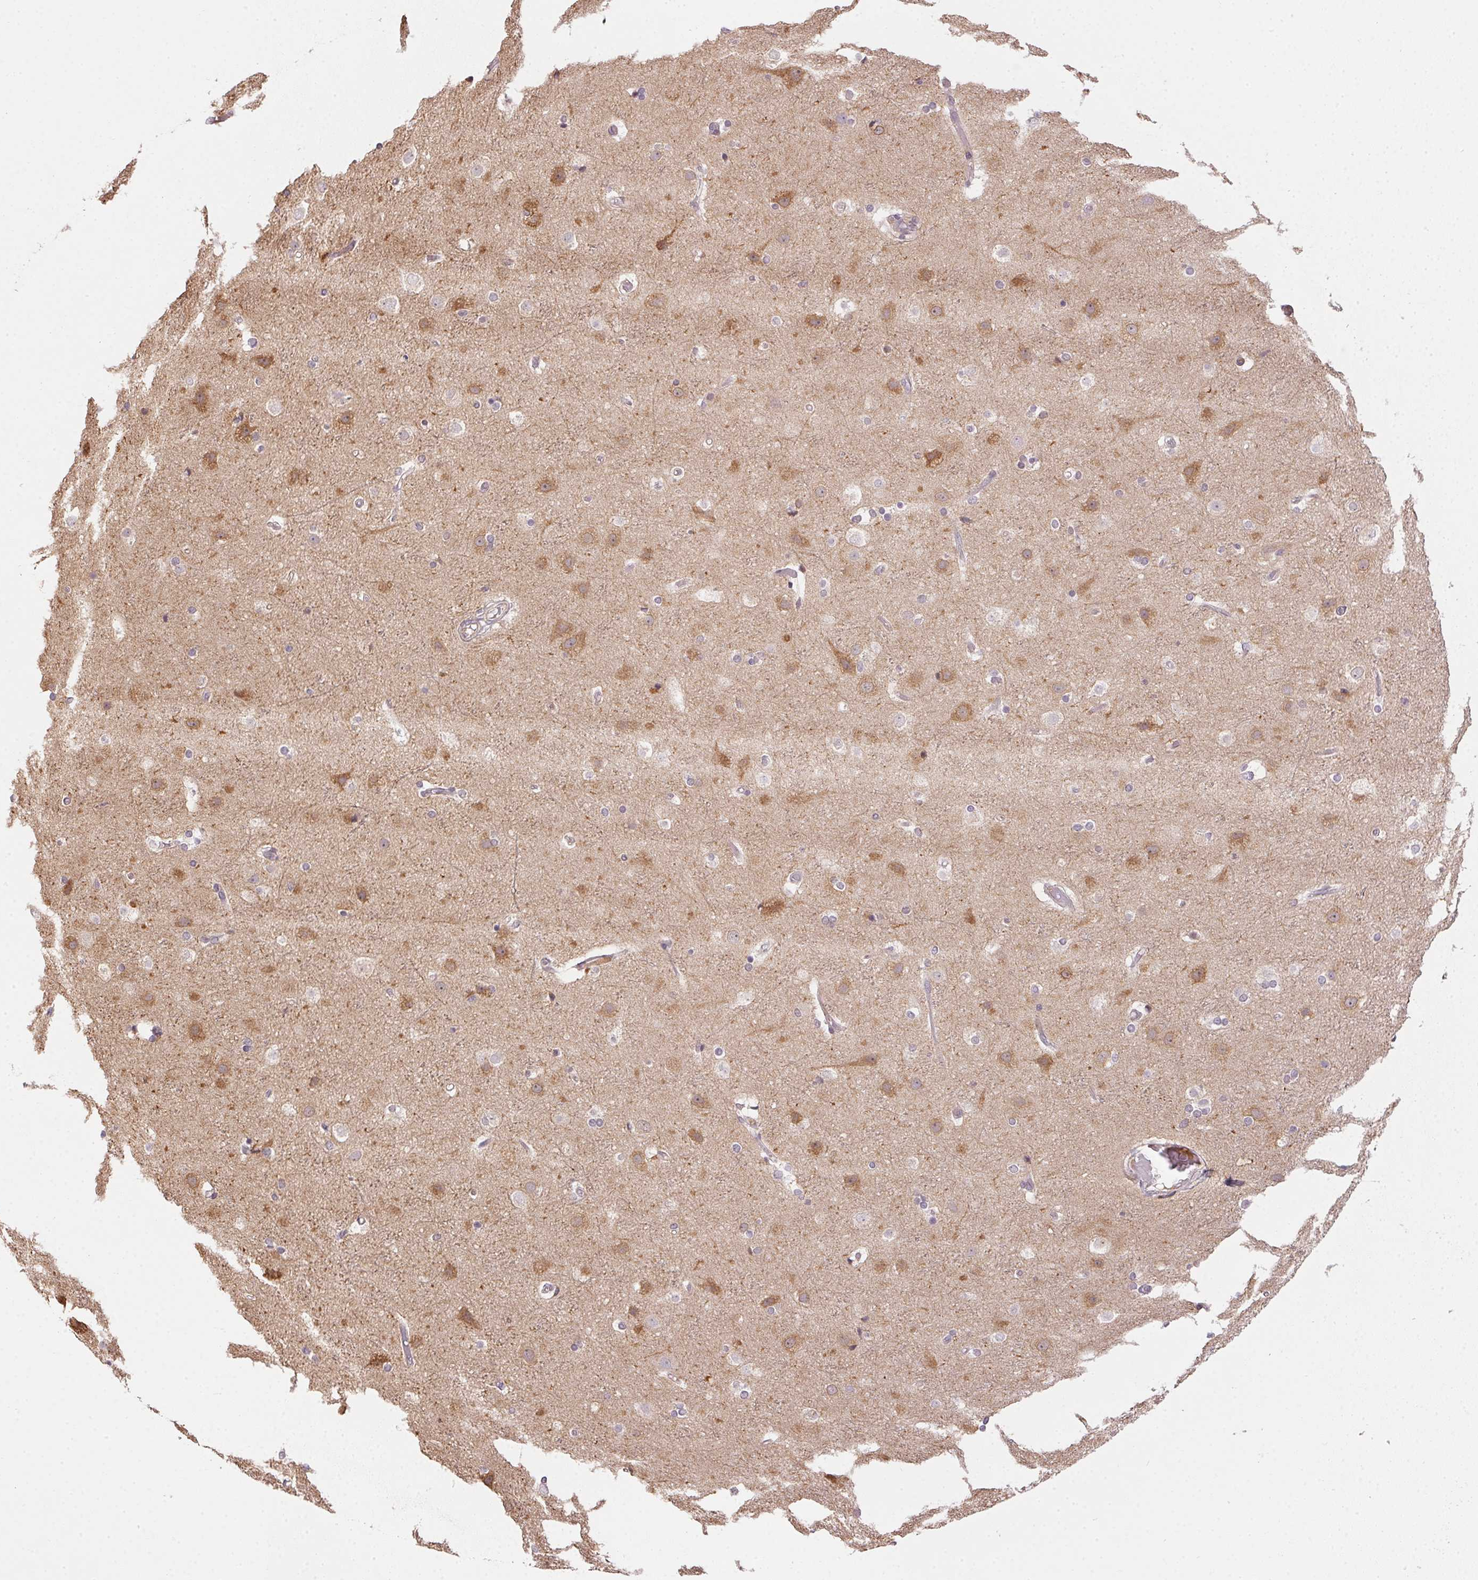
{"staining": {"intensity": "negative", "quantity": "none", "location": "none"}, "tissue": "cerebral cortex", "cell_type": "Endothelial cells", "image_type": "normal", "snomed": [{"axis": "morphology", "description": "Normal tissue, NOS"}, {"axis": "topography", "description": "Cerebral cortex"}], "caption": "Histopathology image shows no significant protein positivity in endothelial cells of benign cerebral cortex.", "gene": "CFAP92", "patient": {"sex": "female", "age": 52}}